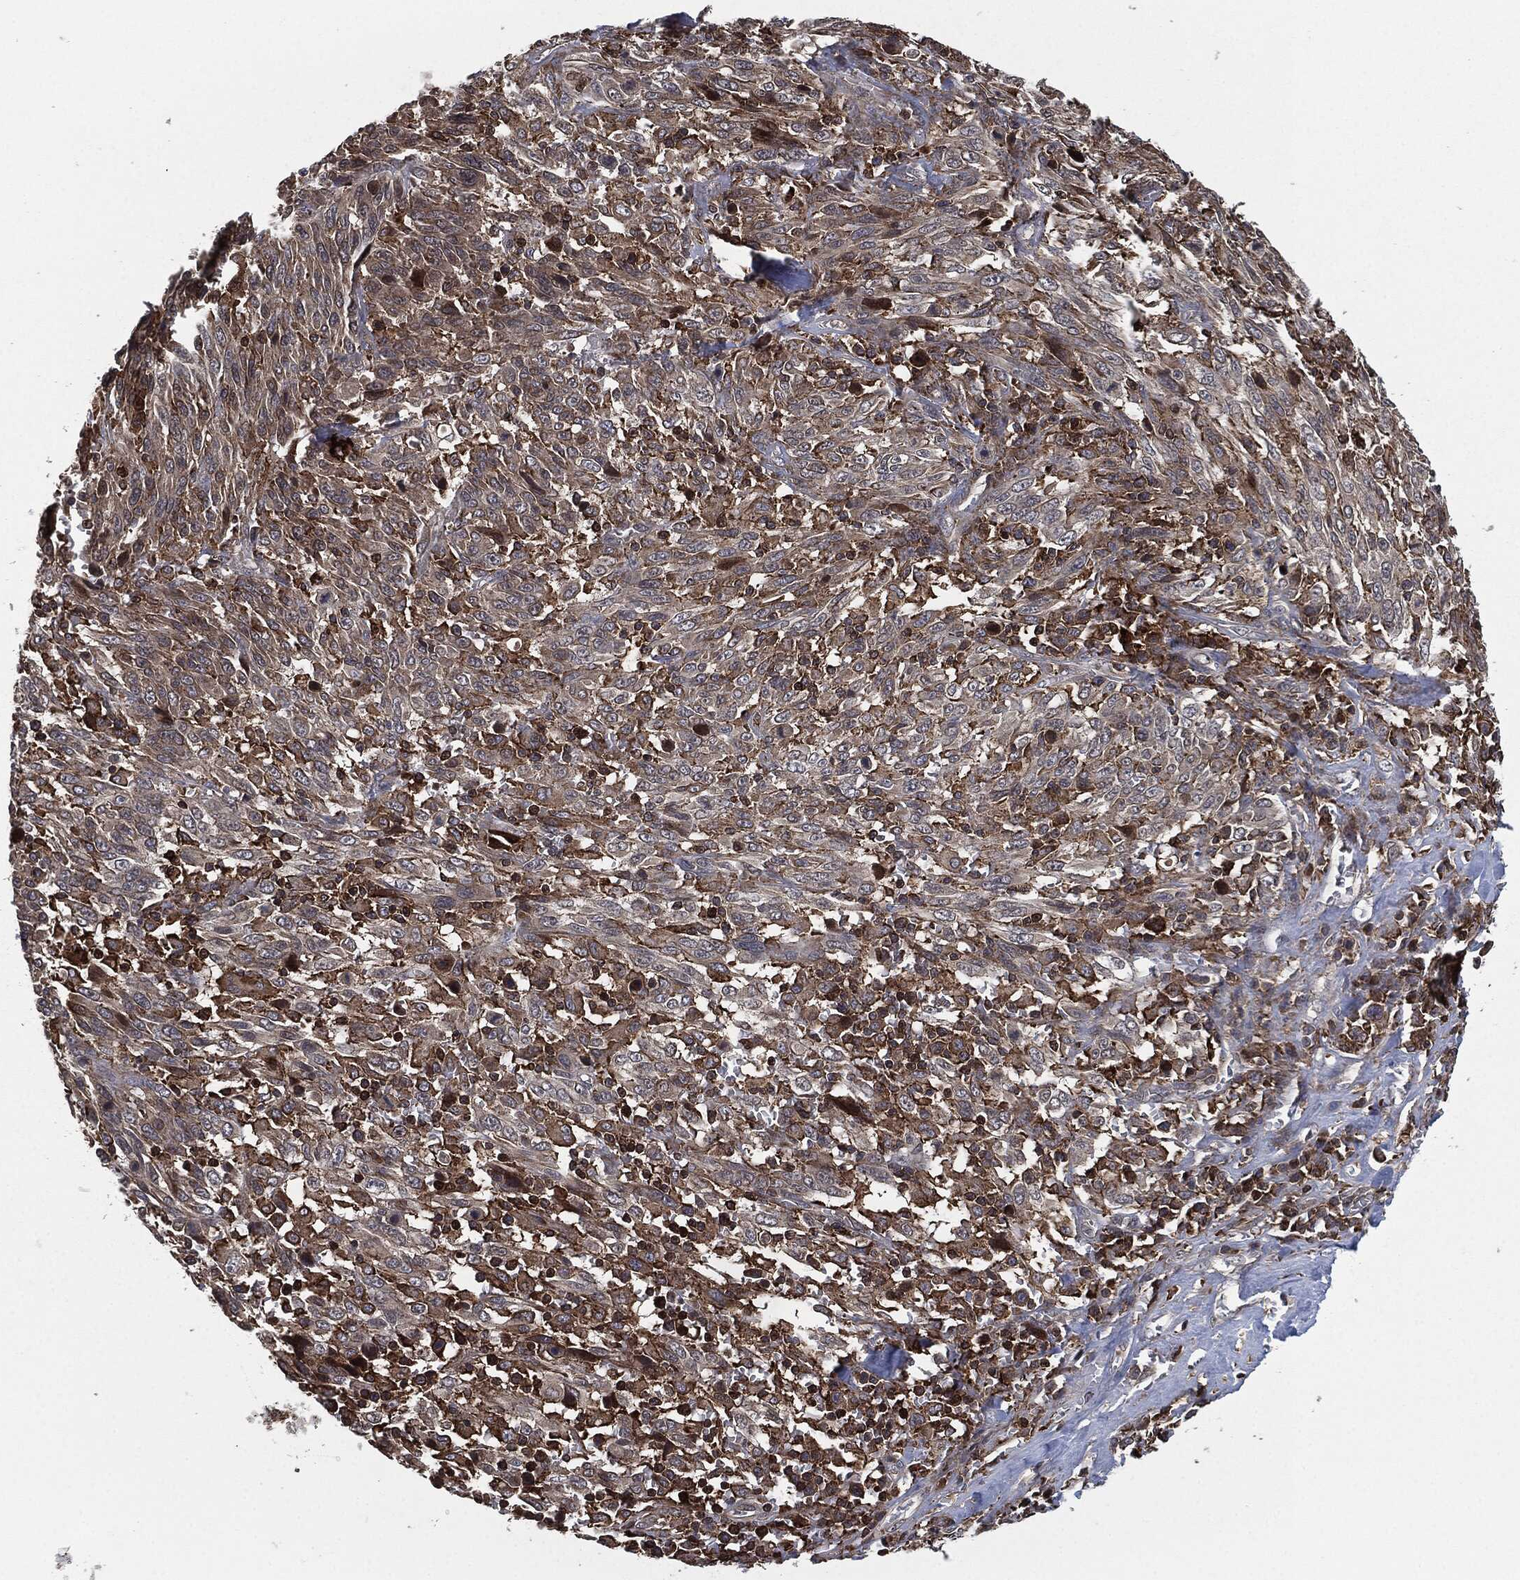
{"staining": {"intensity": "moderate", "quantity": ">75%", "location": "cytoplasmic/membranous"}, "tissue": "melanoma", "cell_type": "Tumor cells", "image_type": "cancer", "snomed": [{"axis": "morphology", "description": "Malignant melanoma, NOS"}, {"axis": "topography", "description": "Skin"}], "caption": "Tumor cells reveal medium levels of moderate cytoplasmic/membranous staining in approximately >75% of cells in human malignant melanoma.", "gene": "UBR1", "patient": {"sex": "female", "age": 91}}